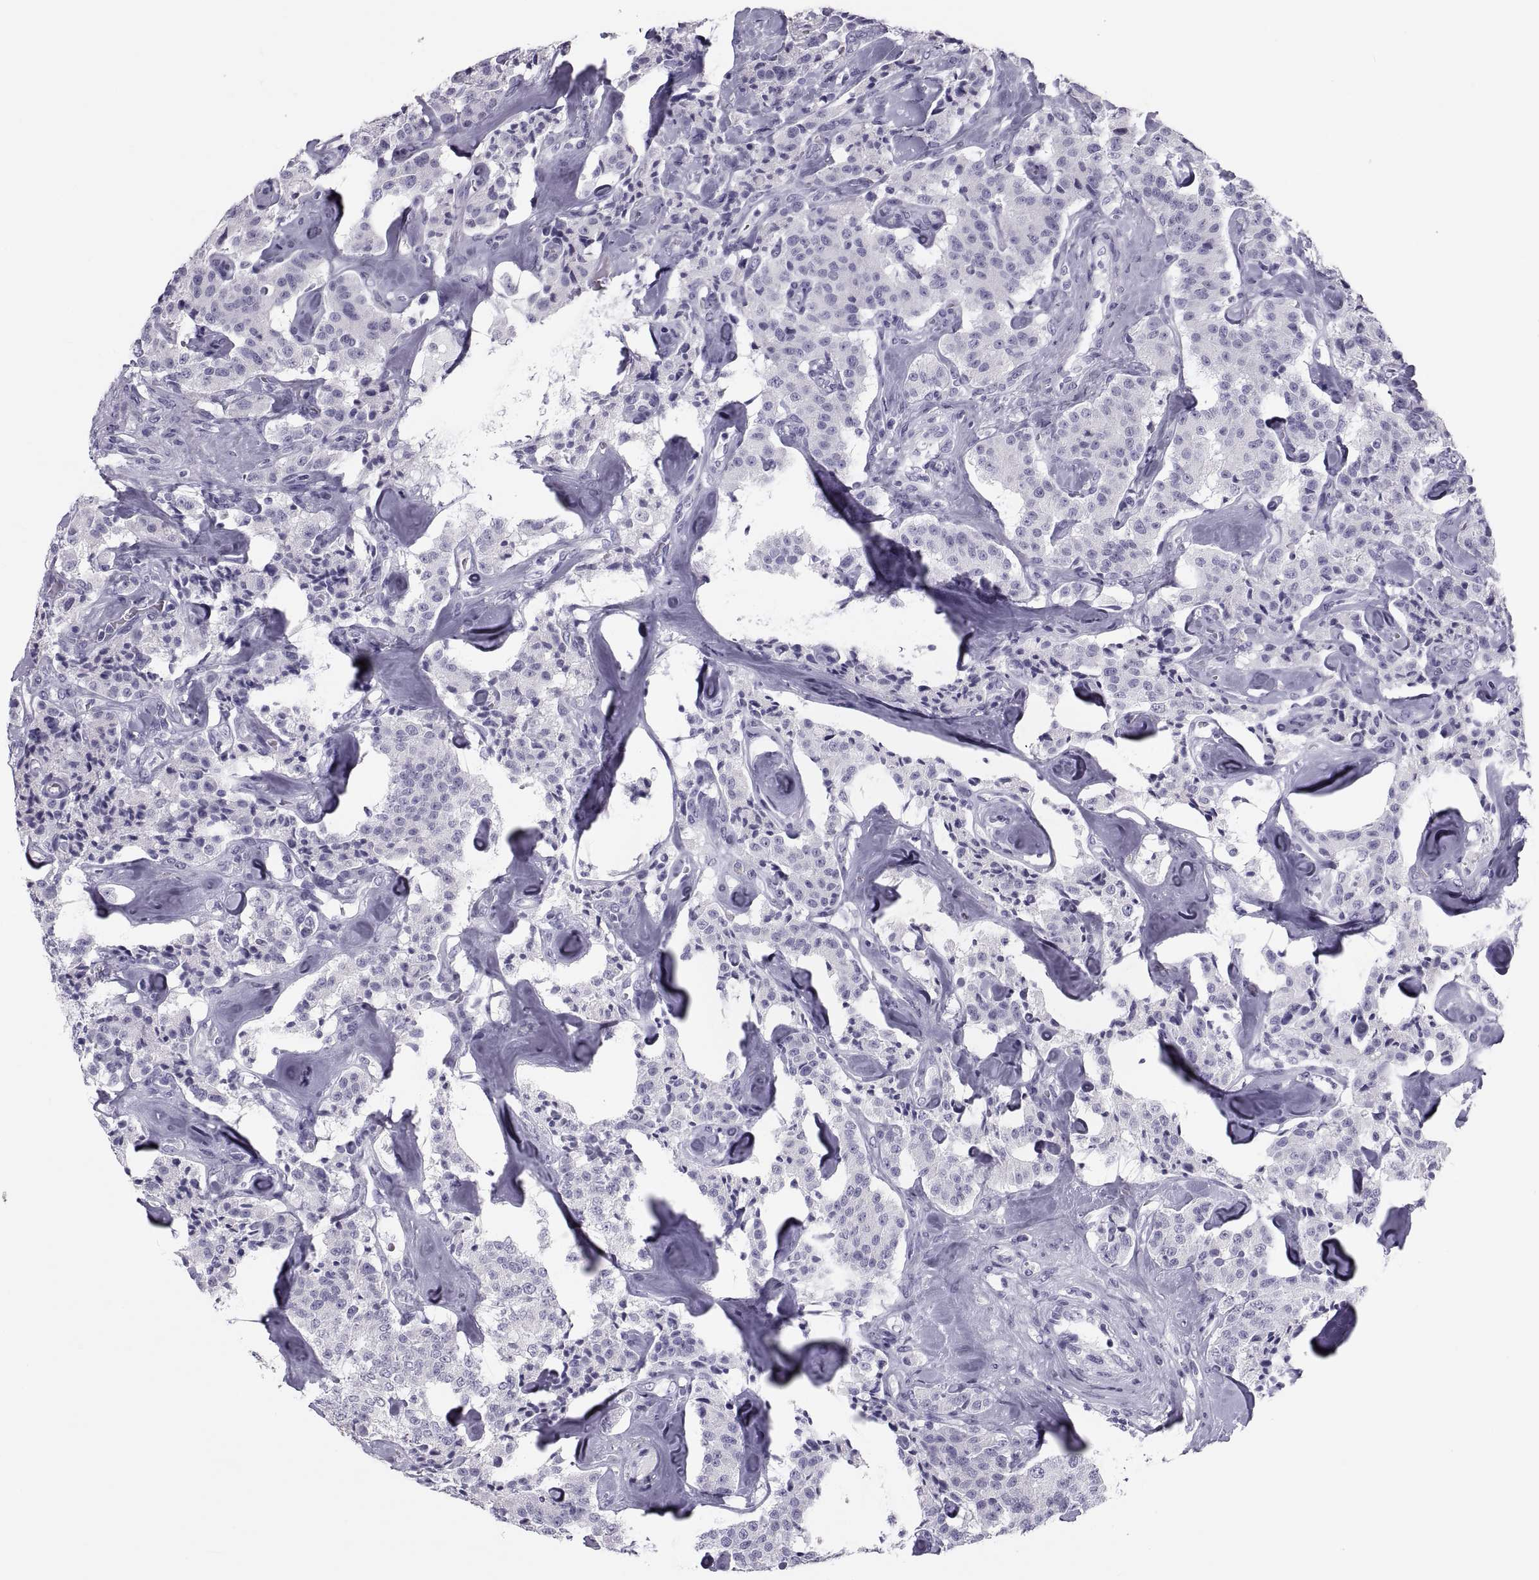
{"staining": {"intensity": "negative", "quantity": "none", "location": "none"}, "tissue": "carcinoid", "cell_type": "Tumor cells", "image_type": "cancer", "snomed": [{"axis": "morphology", "description": "Carcinoid, malignant, NOS"}, {"axis": "topography", "description": "Pancreas"}], "caption": "High power microscopy histopathology image of an immunohistochemistry photomicrograph of malignant carcinoid, revealing no significant expression in tumor cells.", "gene": "CRISP1", "patient": {"sex": "male", "age": 41}}